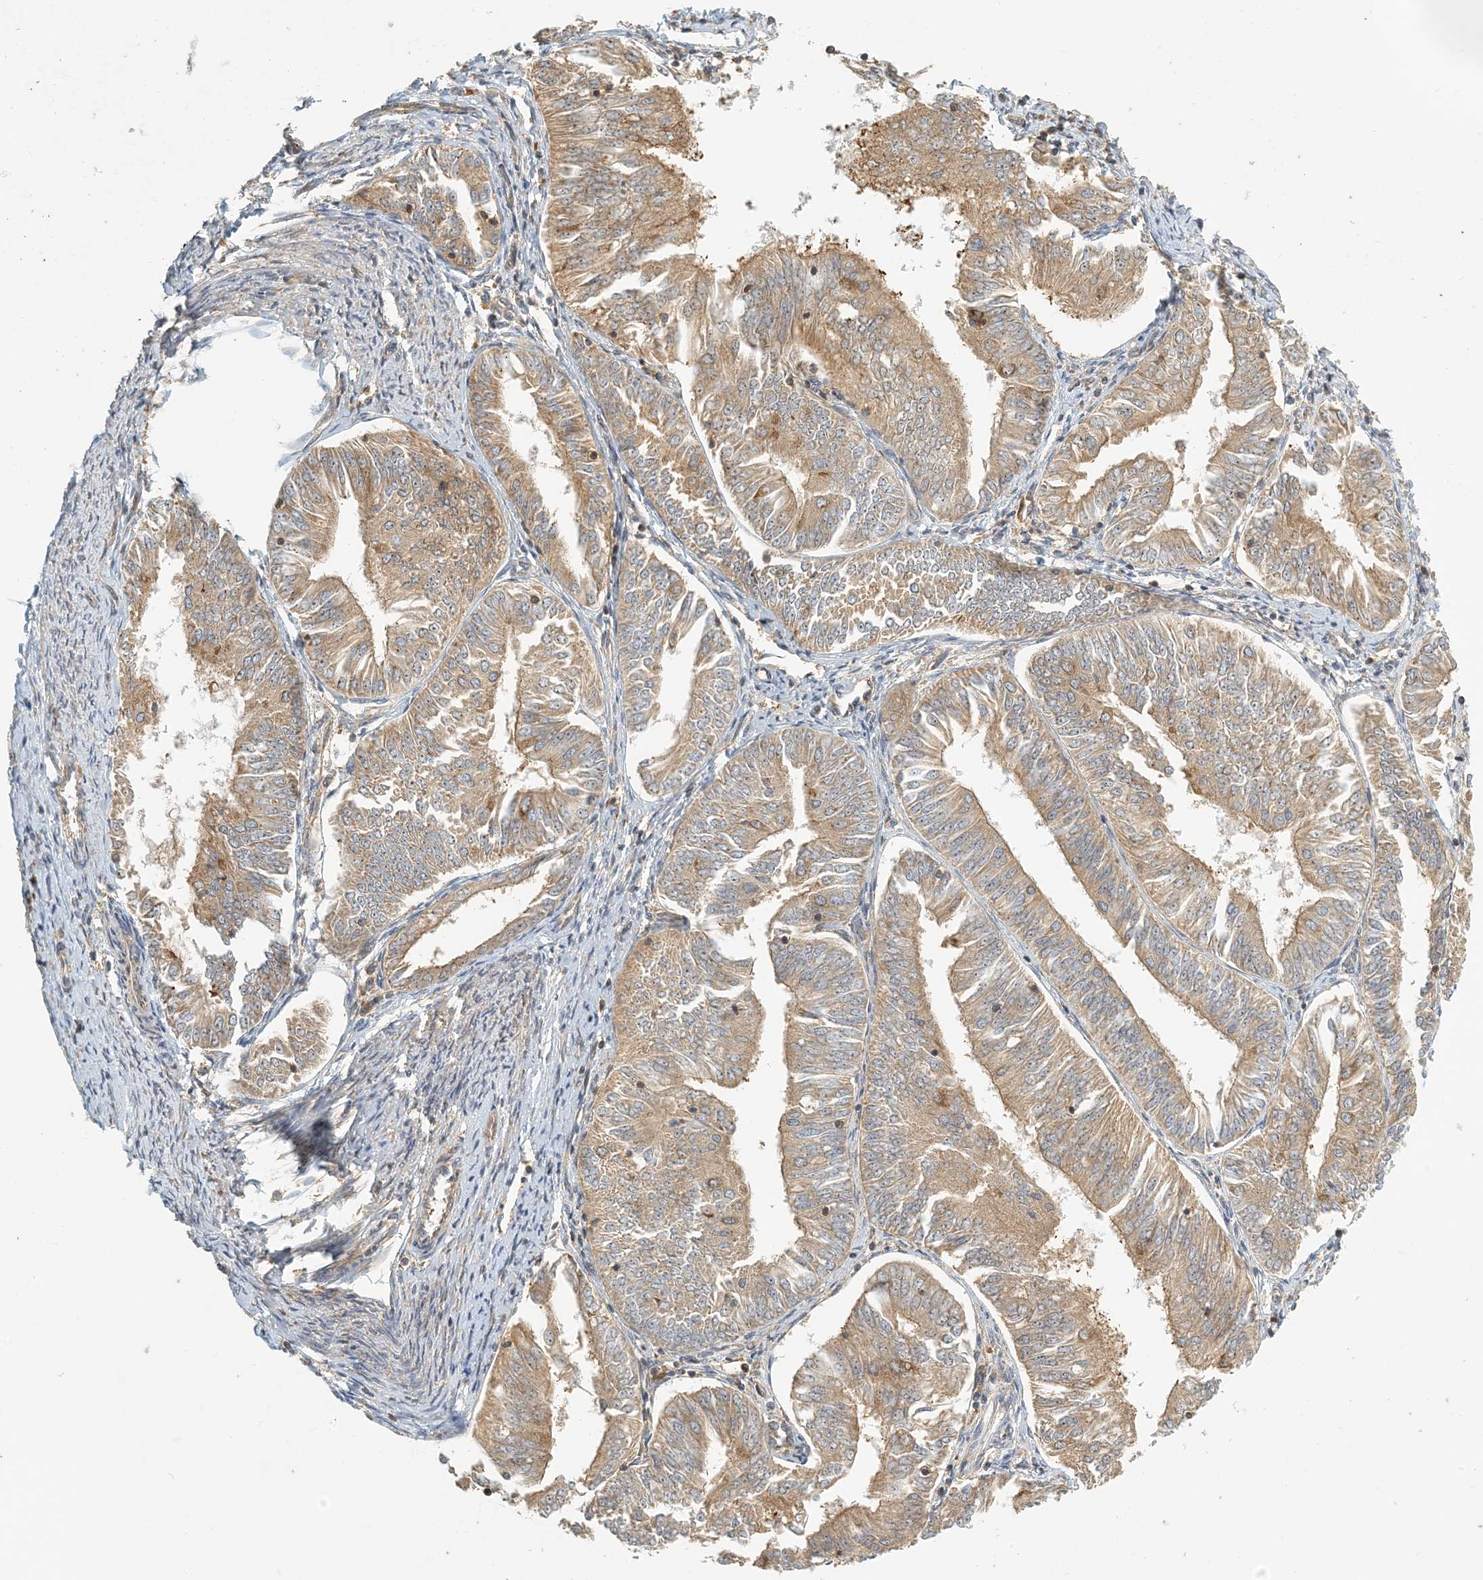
{"staining": {"intensity": "moderate", "quantity": ">75%", "location": "cytoplasmic/membranous"}, "tissue": "endometrial cancer", "cell_type": "Tumor cells", "image_type": "cancer", "snomed": [{"axis": "morphology", "description": "Adenocarcinoma, NOS"}, {"axis": "topography", "description": "Endometrium"}], "caption": "High-magnification brightfield microscopy of endometrial adenocarcinoma stained with DAB (3,3'-diaminobenzidine) (brown) and counterstained with hematoxylin (blue). tumor cells exhibit moderate cytoplasmic/membranous expression is appreciated in approximately>75% of cells.", "gene": "COLEC11", "patient": {"sex": "female", "age": 58}}